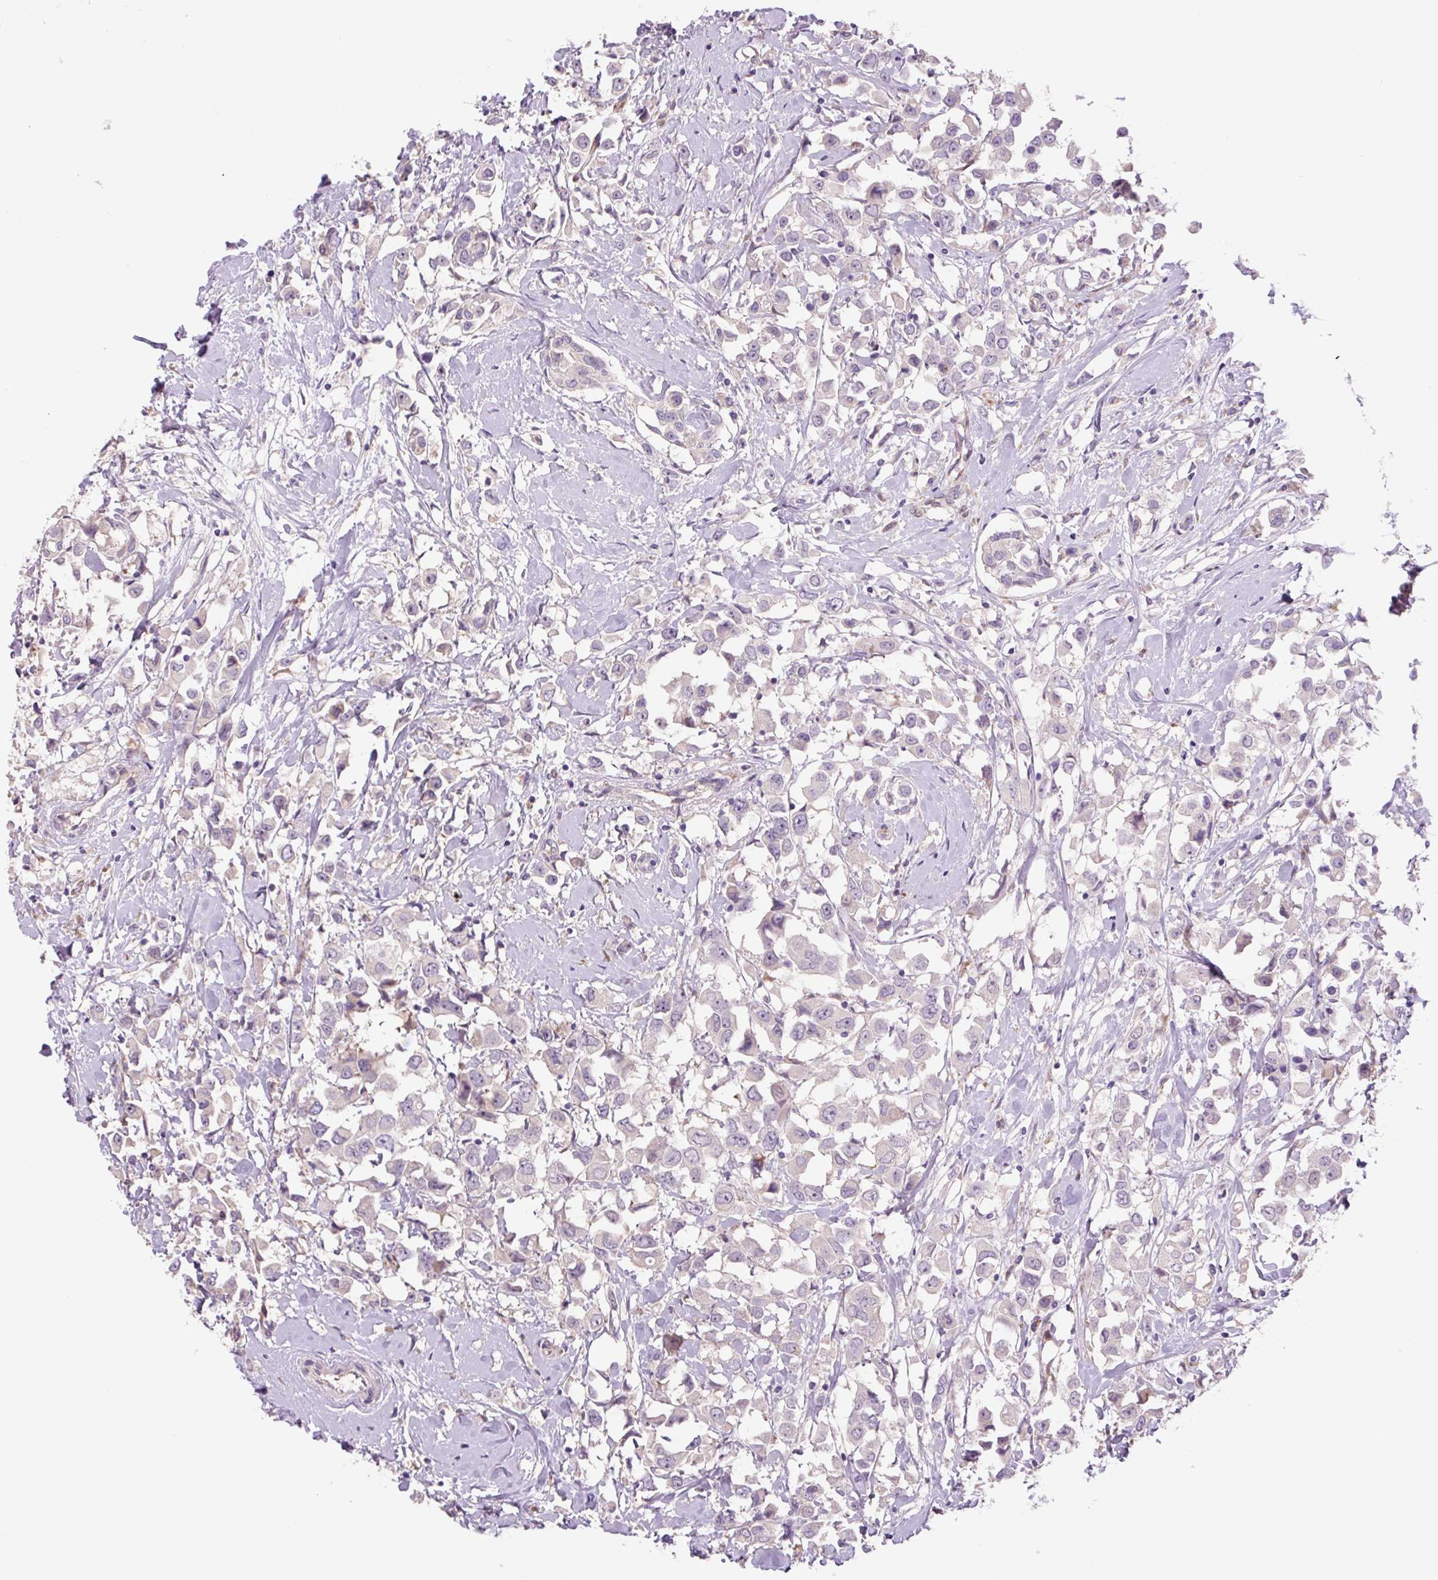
{"staining": {"intensity": "negative", "quantity": "none", "location": "none"}, "tissue": "breast cancer", "cell_type": "Tumor cells", "image_type": "cancer", "snomed": [{"axis": "morphology", "description": "Duct carcinoma"}, {"axis": "topography", "description": "Breast"}], "caption": "Immunohistochemistry (IHC) photomicrograph of breast cancer stained for a protein (brown), which exhibits no staining in tumor cells.", "gene": "PLA2G4A", "patient": {"sex": "female", "age": 61}}